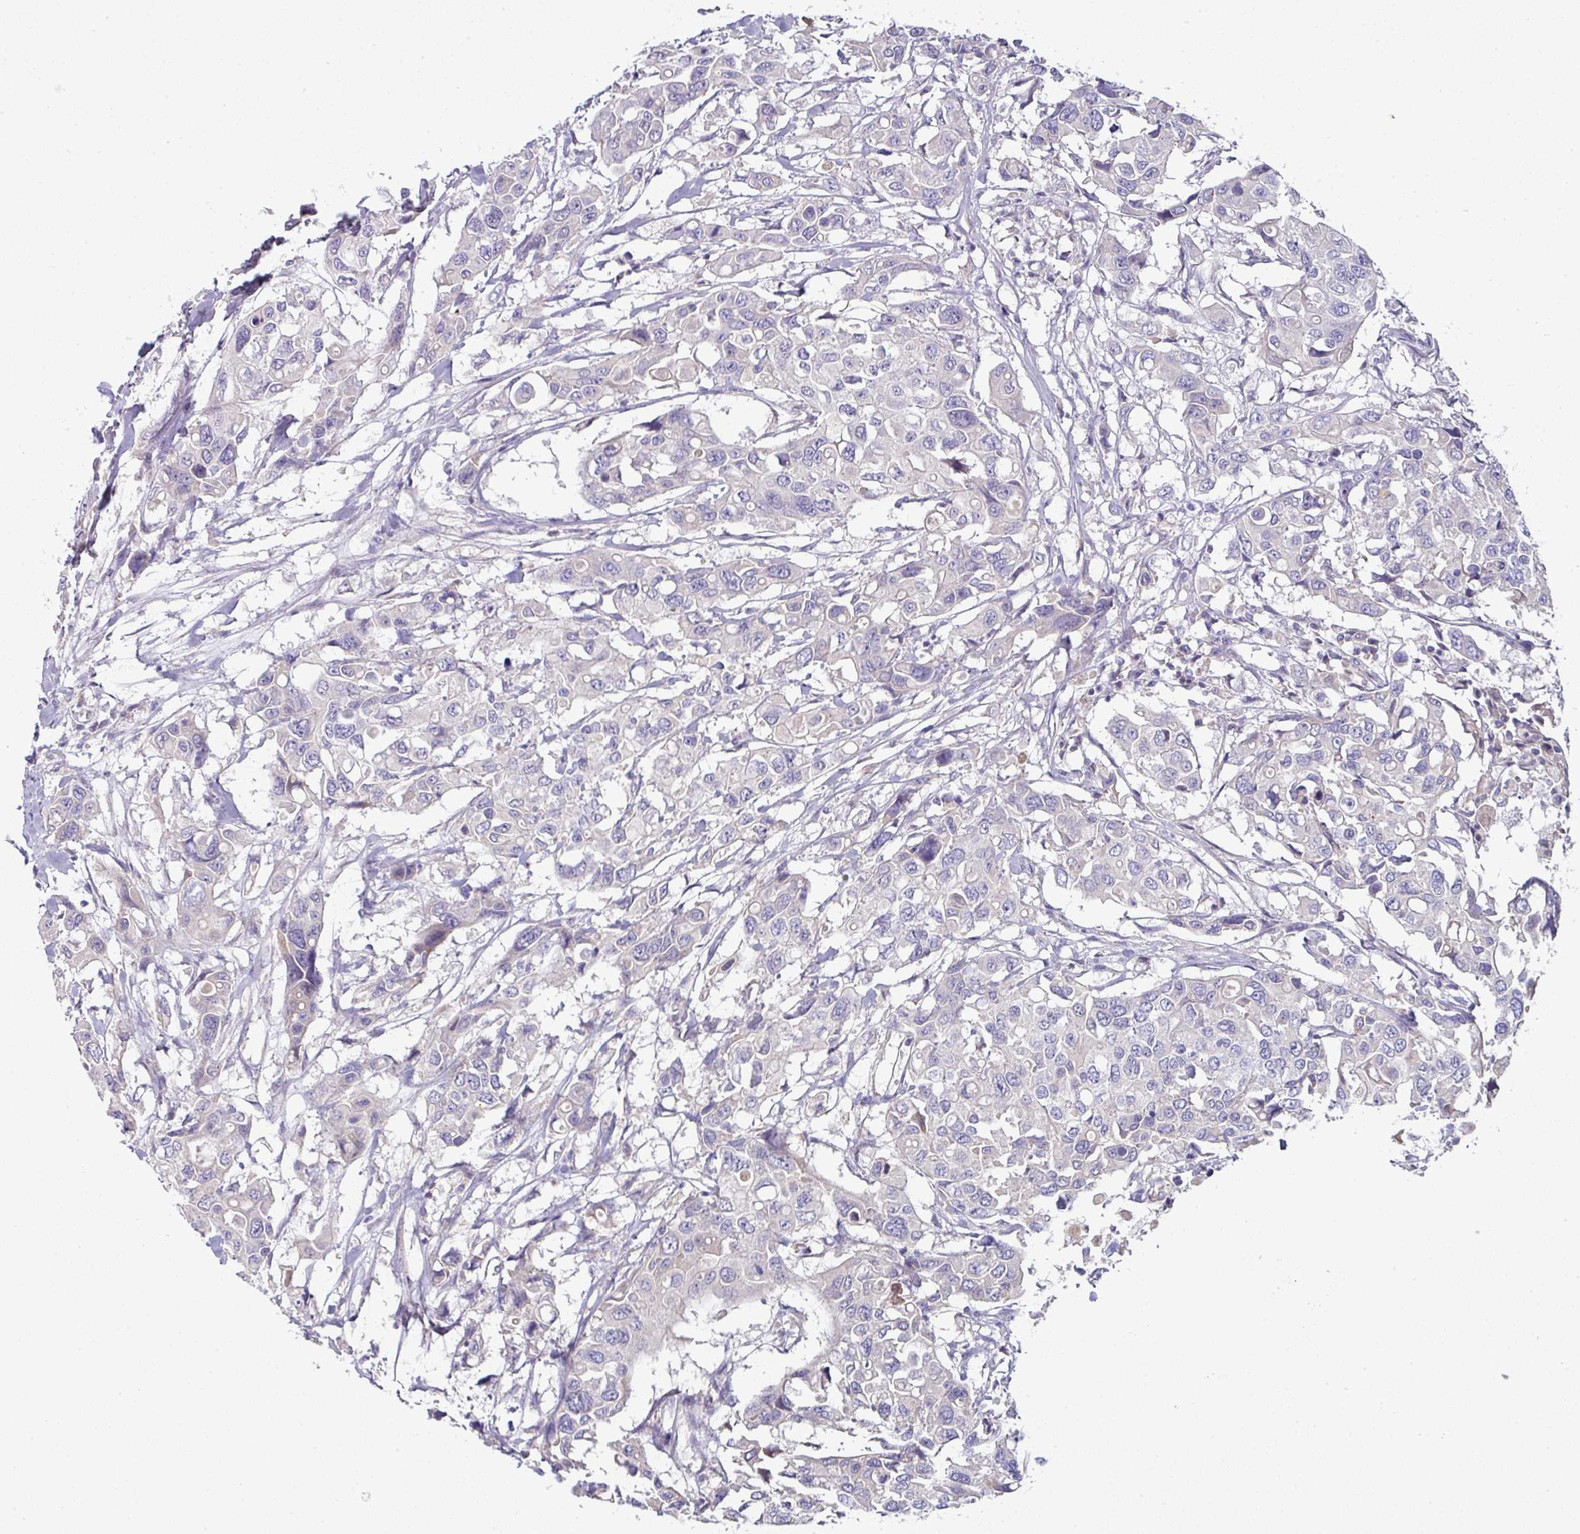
{"staining": {"intensity": "negative", "quantity": "none", "location": "none"}, "tissue": "colorectal cancer", "cell_type": "Tumor cells", "image_type": "cancer", "snomed": [{"axis": "morphology", "description": "Adenocarcinoma, NOS"}, {"axis": "topography", "description": "Colon"}], "caption": "High power microscopy micrograph of an immunohistochemistry photomicrograph of colorectal adenocarcinoma, revealing no significant staining in tumor cells.", "gene": "SLAMF6", "patient": {"sex": "male", "age": 77}}